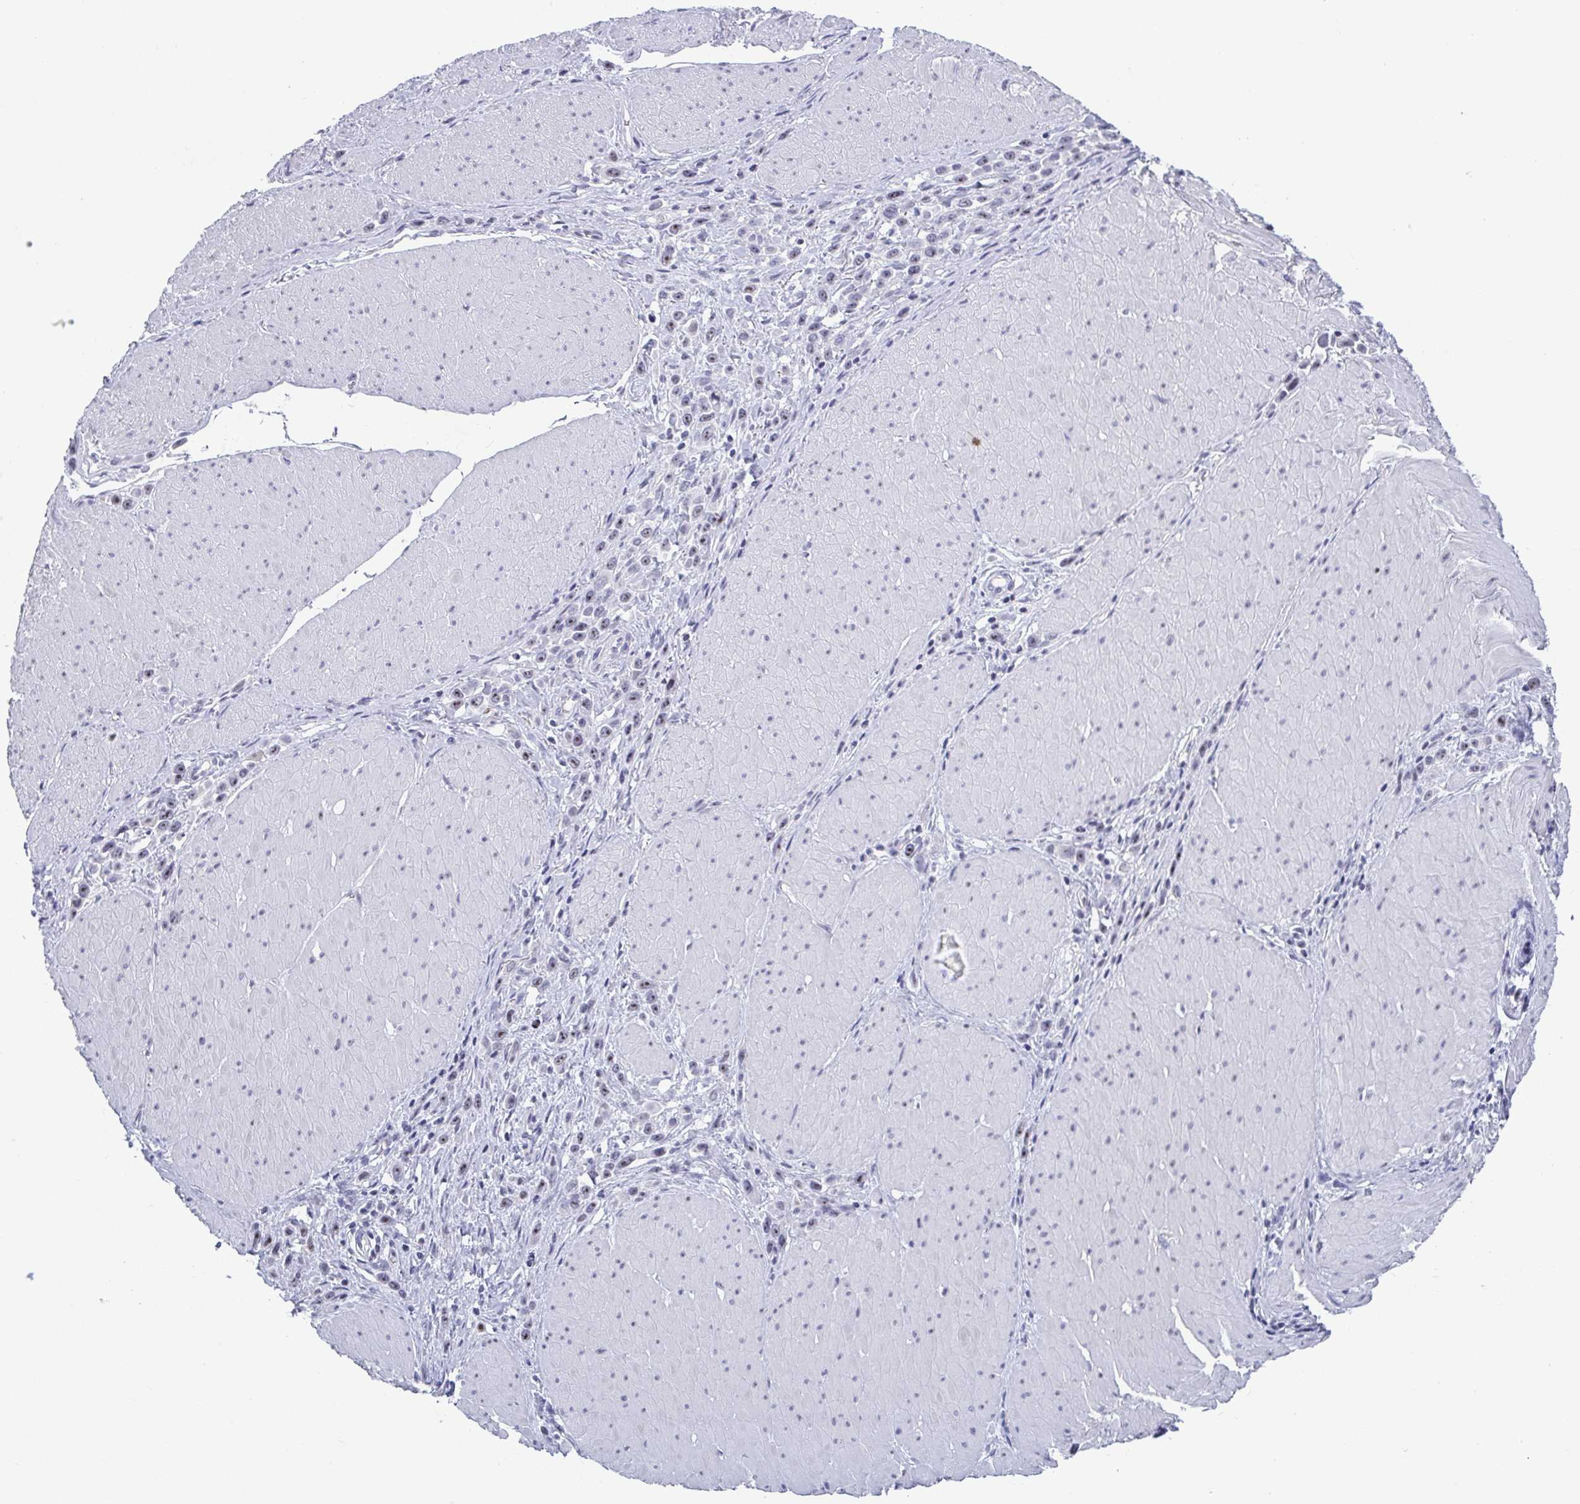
{"staining": {"intensity": "weak", "quantity": "<25%", "location": "nuclear"}, "tissue": "stomach cancer", "cell_type": "Tumor cells", "image_type": "cancer", "snomed": [{"axis": "morphology", "description": "Adenocarcinoma, NOS"}, {"axis": "topography", "description": "Stomach"}], "caption": "Image shows no significant protein positivity in tumor cells of stomach cancer (adenocarcinoma). Brightfield microscopy of IHC stained with DAB (3,3'-diaminobenzidine) (brown) and hematoxylin (blue), captured at high magnification.", "gene": "BZW1", "patient": {"sex": "male", "age": 47}}